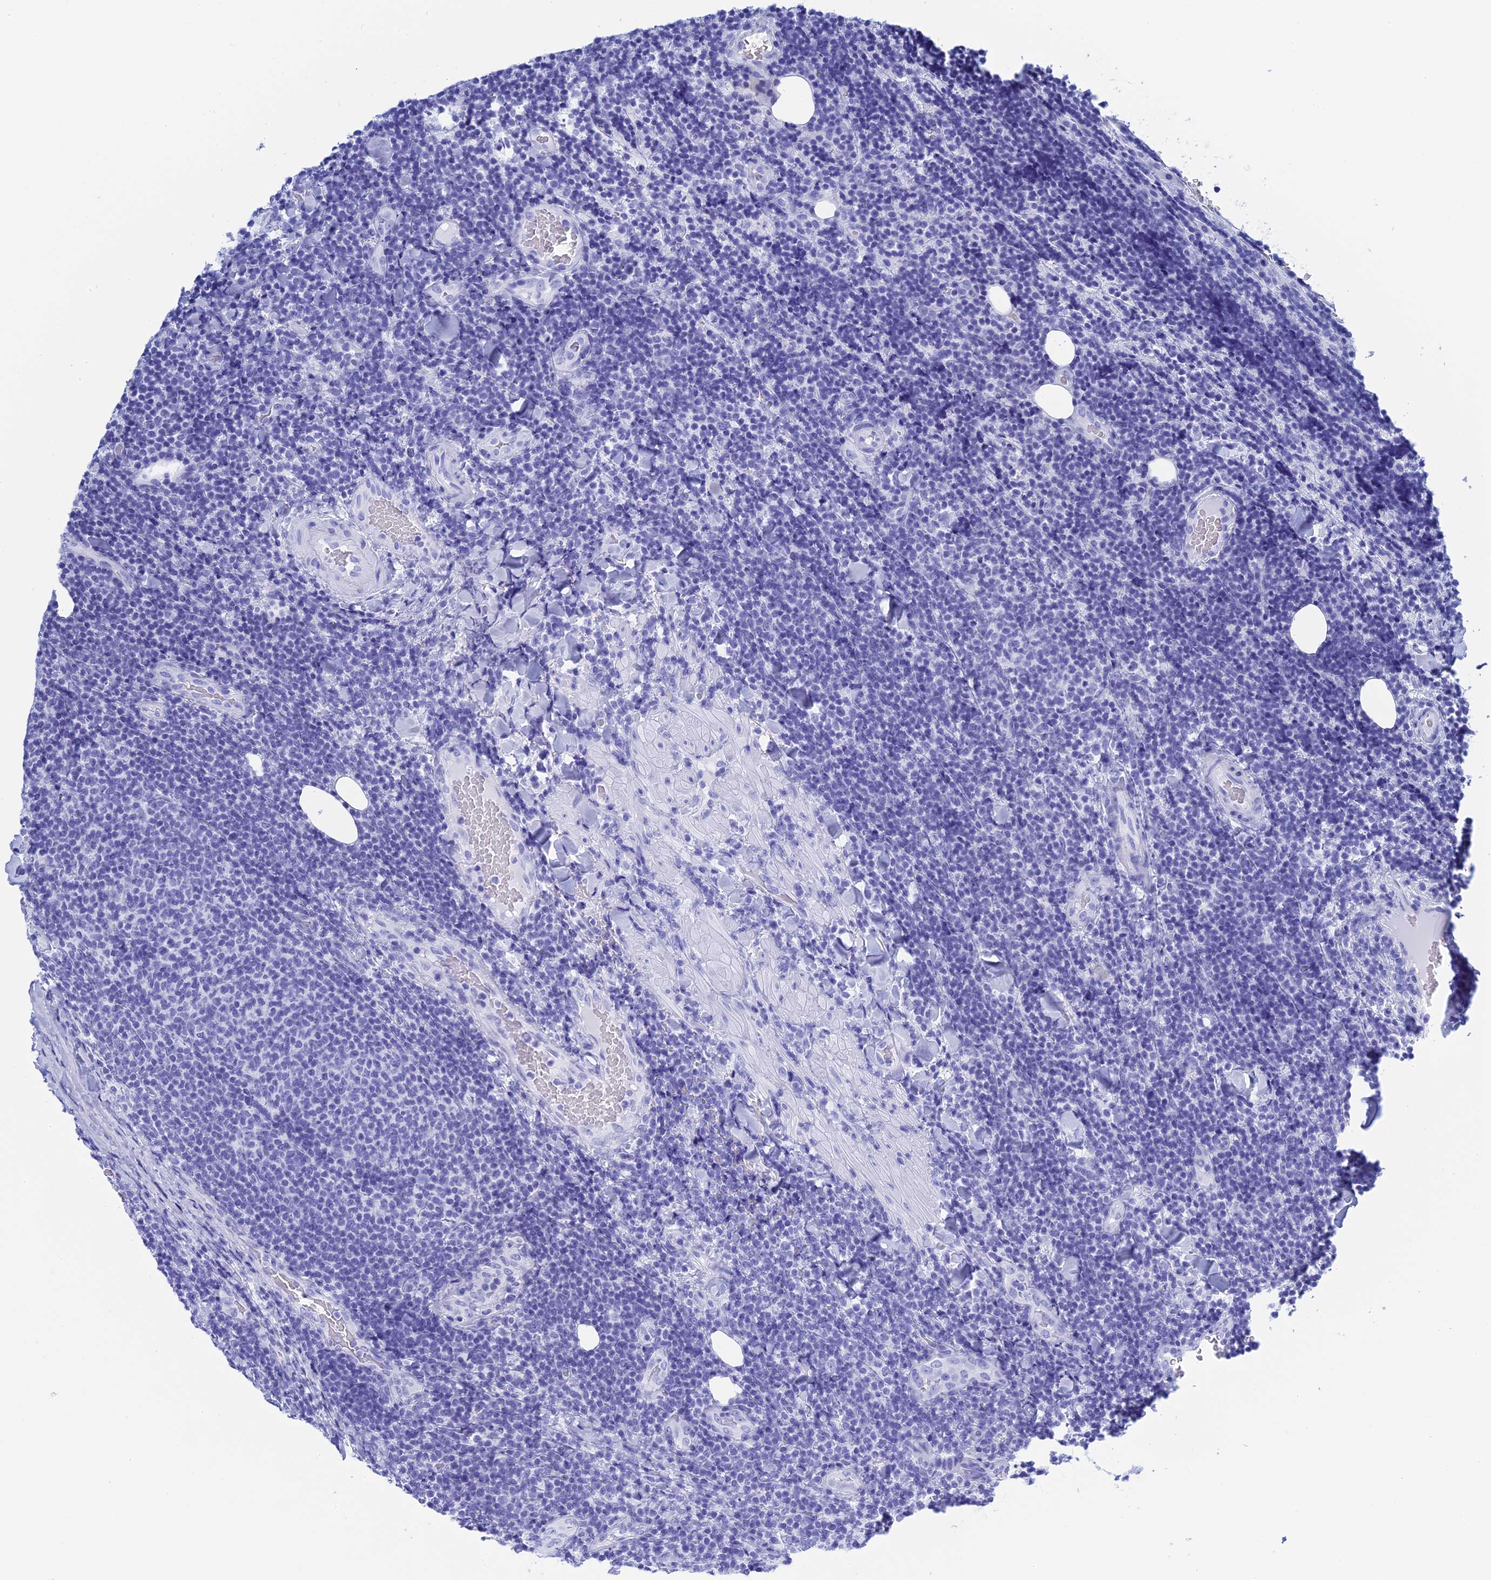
{"staining": {"intensity": "negative", "quantity": "none", "location": "none"}, "tissue": "lymphoma", "cell_type": "Tumor cells", "image_type": "cancer", "snomed": [{"axis": "morphology", "description": "Malignant lymphoma, non-Hodgkin's type, Low grade"}, {"axis": "topography", "description": "Lymph node"}], "caption": "Immunohistochemistry (IHC) of low-grade malignant lymphoma, non-Hodgkin's type exhibits no expression in tumor cells.", "gene": "TEX101", "patient": {"sex": "male", "age": 66}}